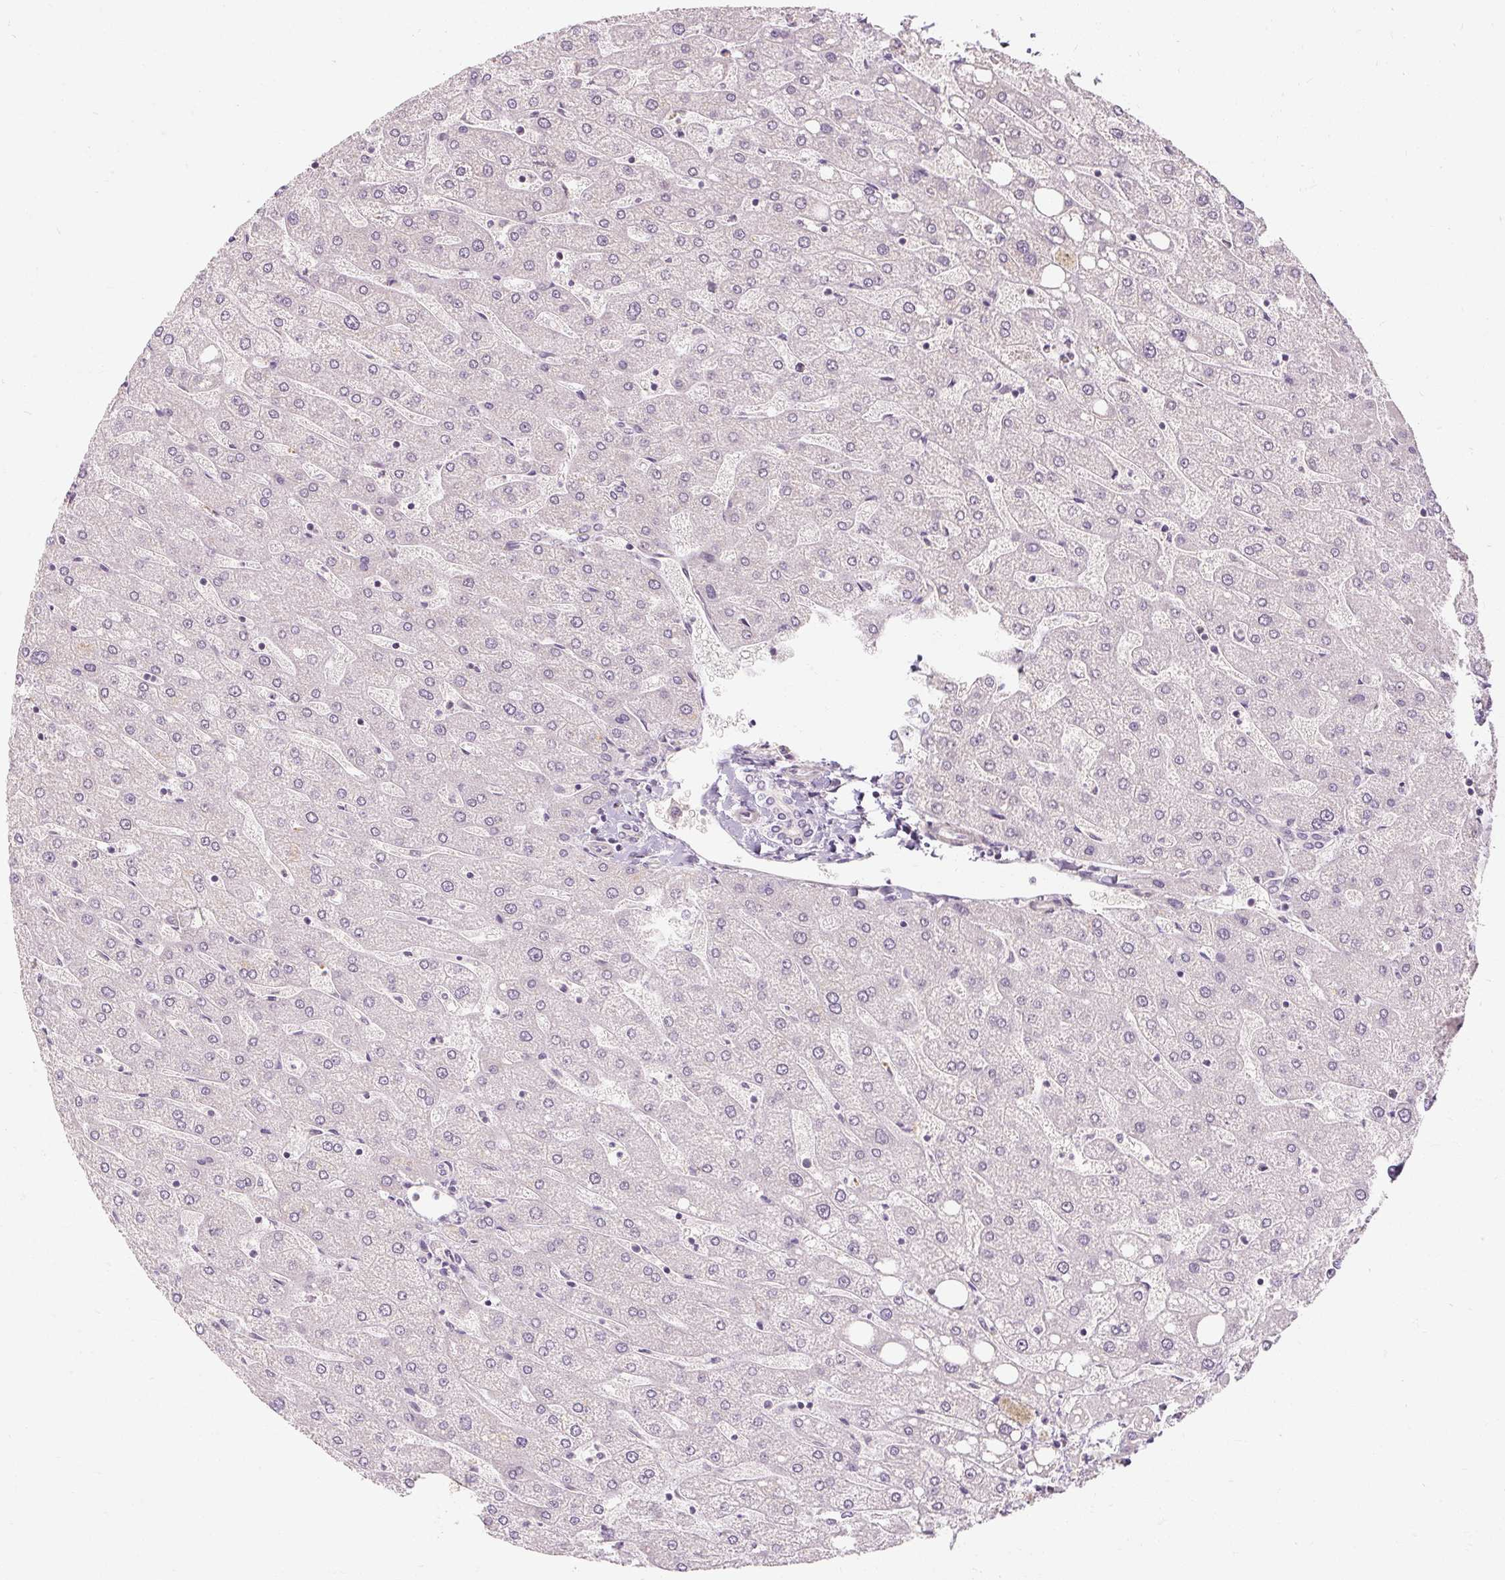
{"staining": {"intensity": "negative", "quantity": "none", "location": "none"}, "tissue": "liver", "cell_type": "Cholangiocytes", "image_type": "normal", "snomed": [{"axis": "morphology", "description": "Normal tissue, NOS"}, {"axis": "topography", "description": "Liver"}], "caption": "Immunohistochemical staining of unremarkable liver exhibits no significant expression in cholangiocytes. (DAB immunohistochemistry, high magnification).", "gene": "CAPN3", "patient": {"sex": "male", "age": 67}}